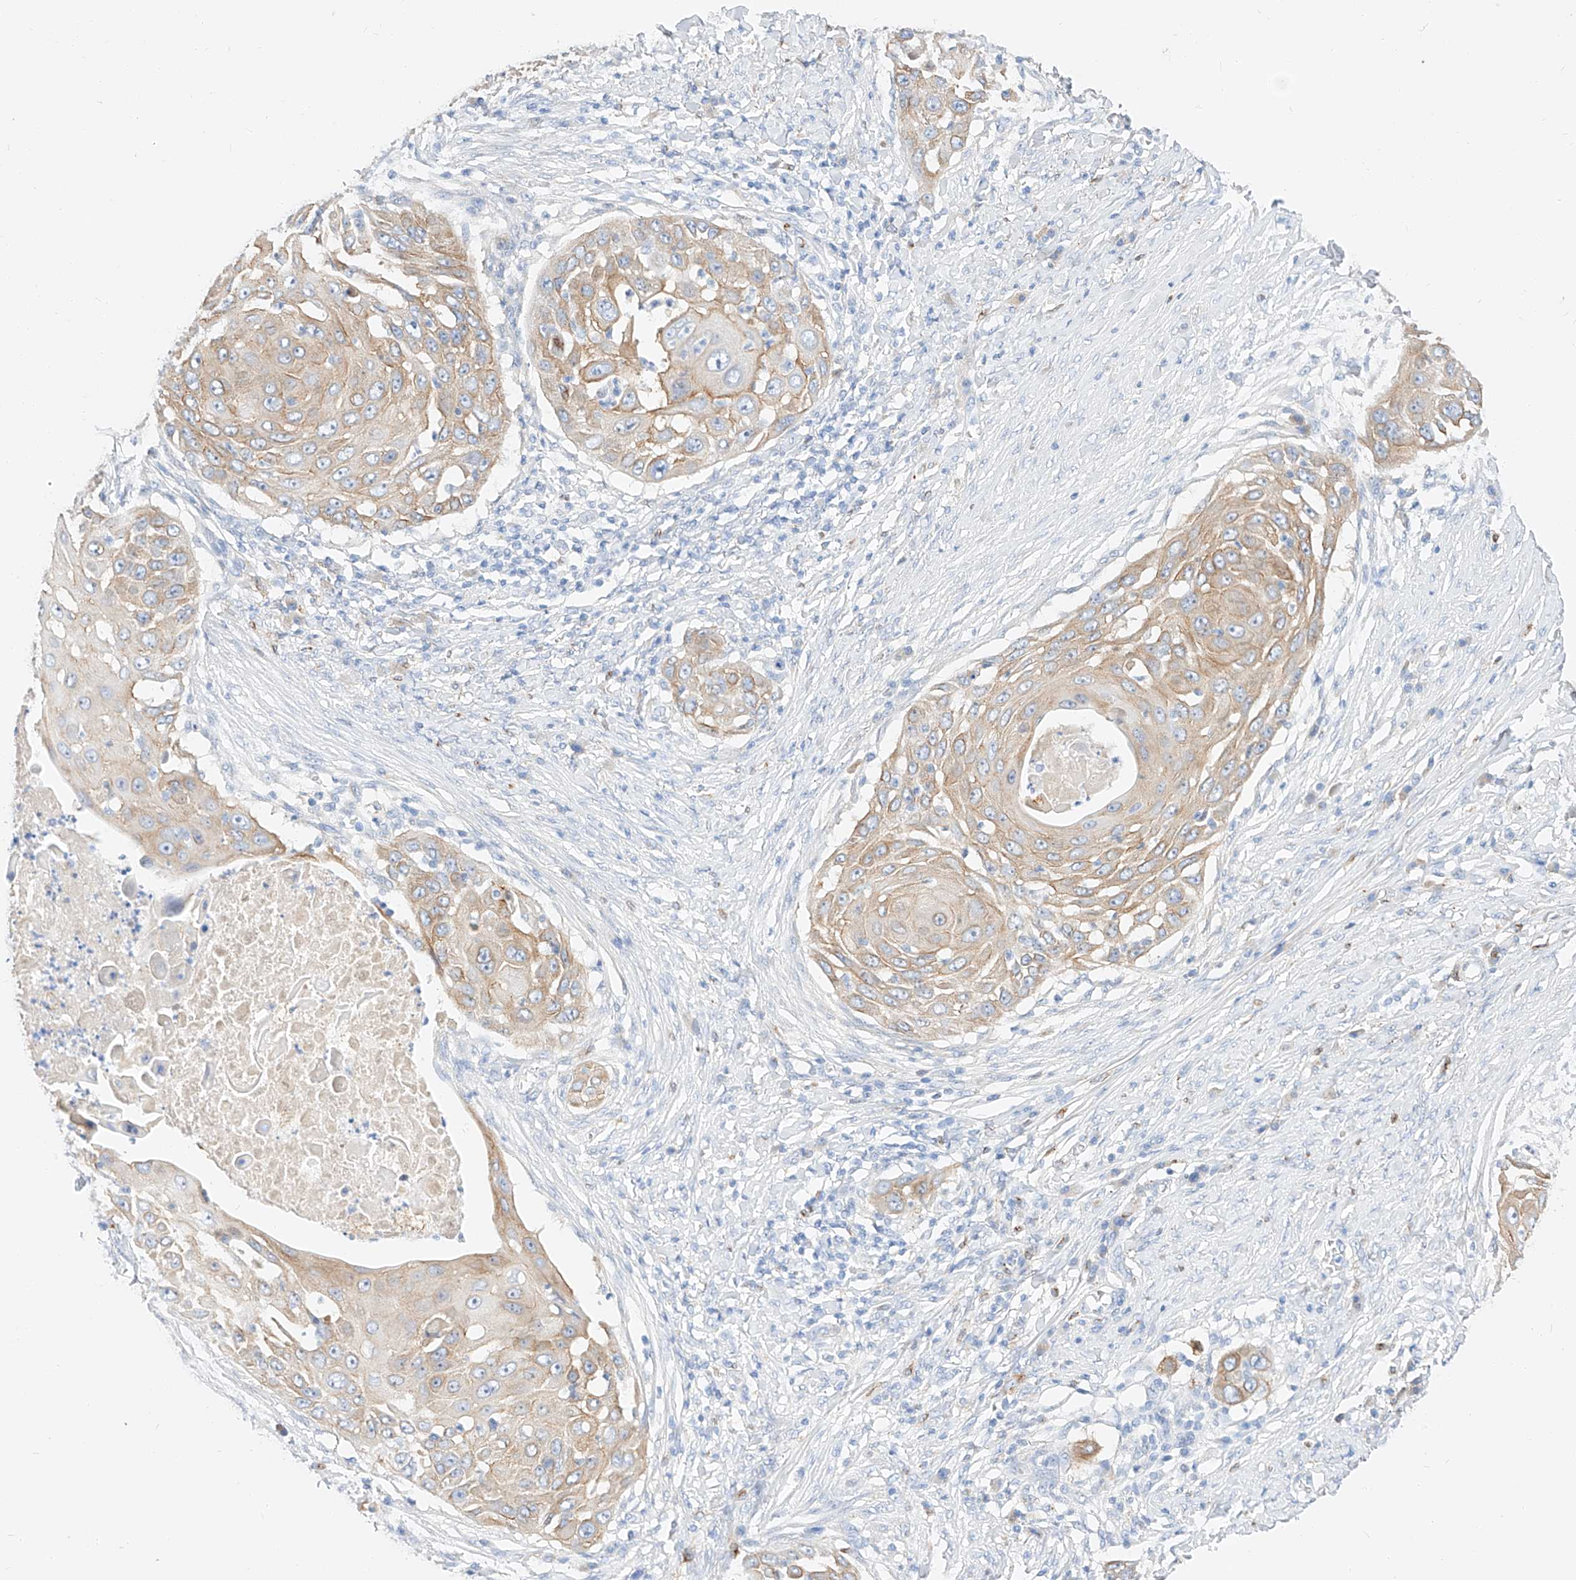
{"staining": {"intensity": "weak", "quantity": ">75%", "location": "cytoplasmic/membranous"}, "tissue": "skin cancer", "cell_type": "Tumor cells", "image_type": "cancer", "snomed": [{"axis": "morphology", "description": "Squamous cell carcinoma, NOS"}, {"axis": "topography", "description": "Skin"}], "caption": "A brown stain highlights weak cytoplasmic/membranous staining of a protein in human skin cancer (squamous cell carcinoma) tumor cells. Using DAB (brown) and hematoxylin (blue) stains, captured at high magnification using brightfield microscopy.", "gene": "MAP7", "patient": {"sex": "female", "age": 44}}